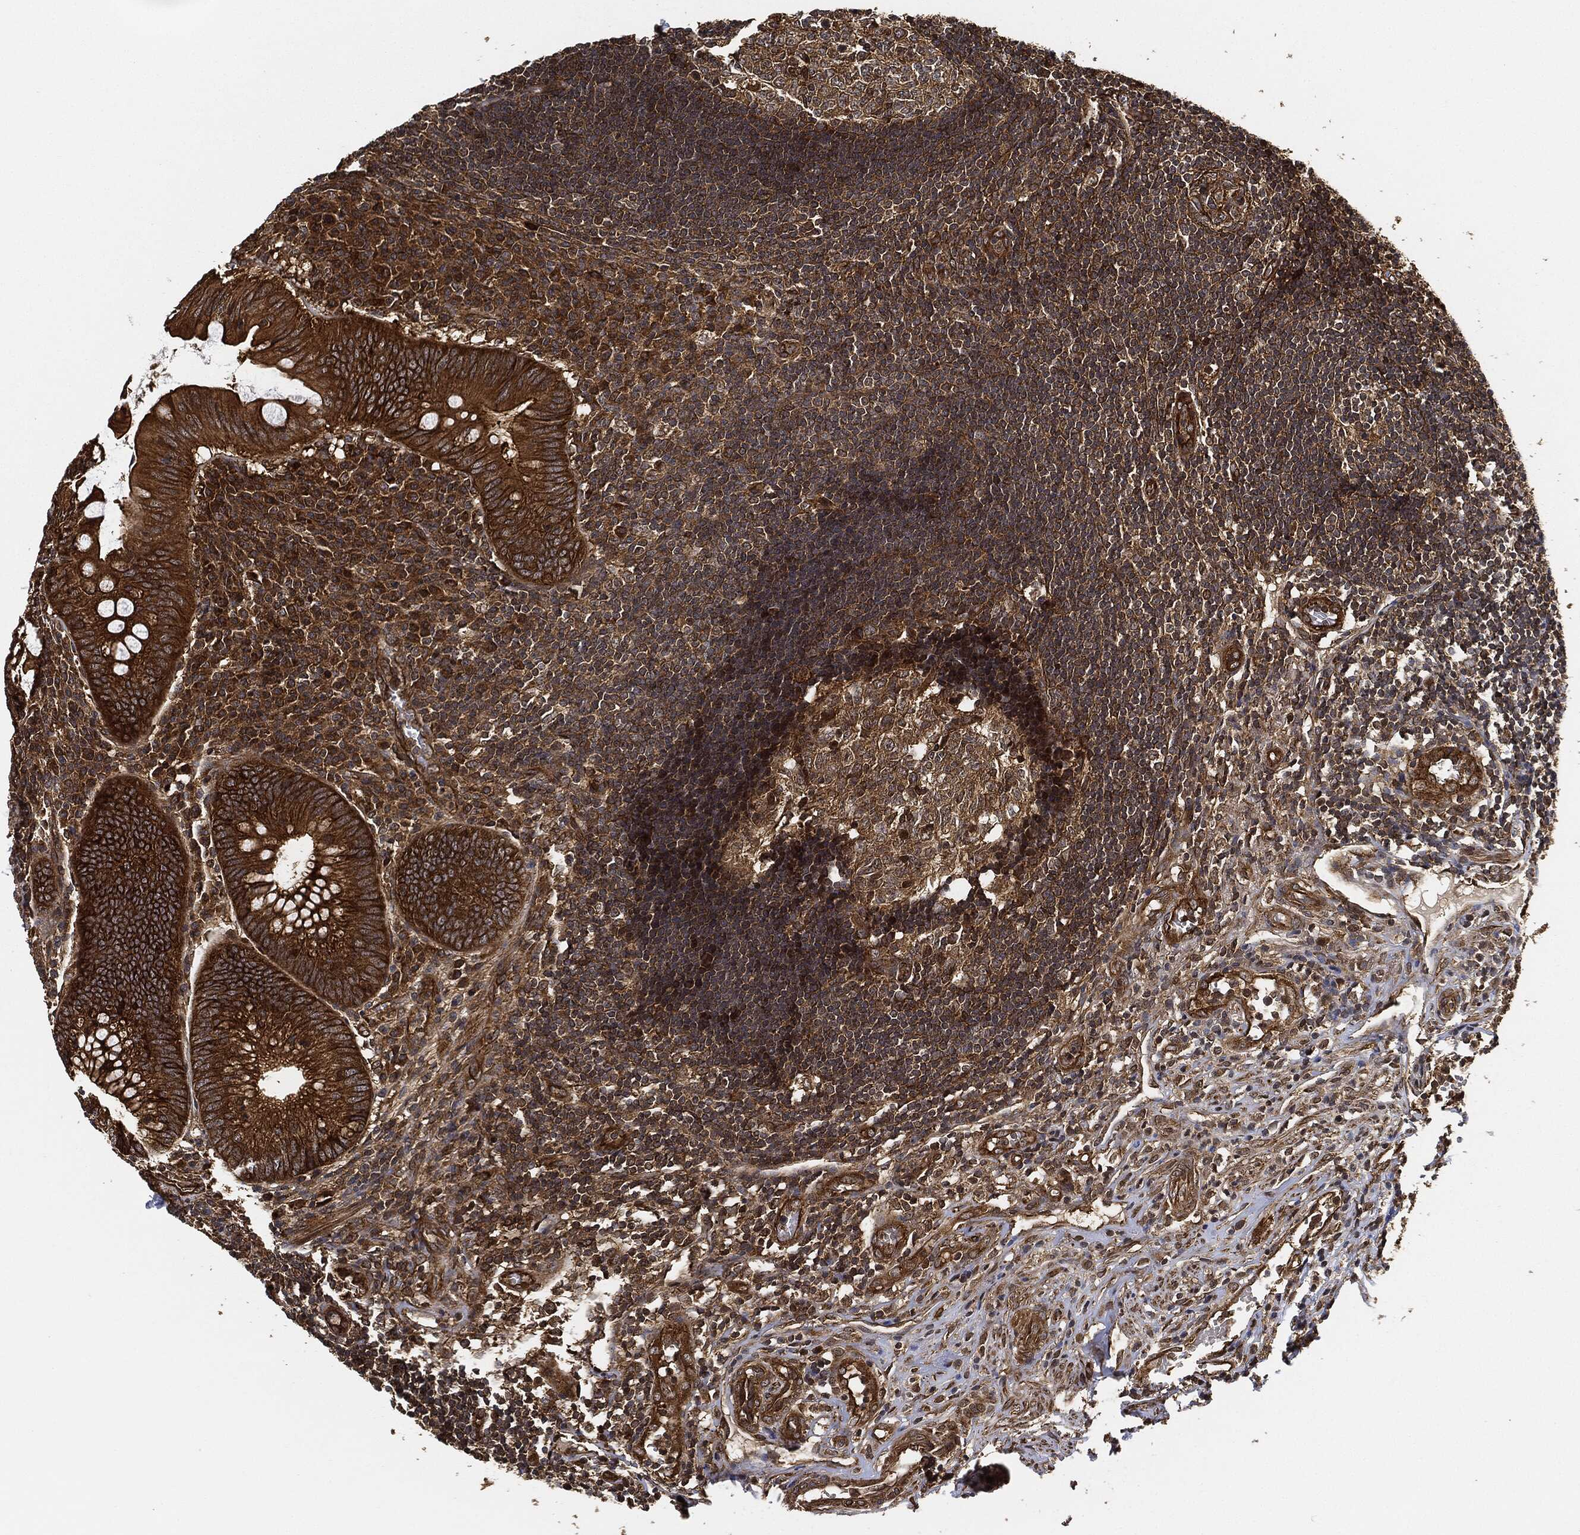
{"staining": {"intensity": "strong", "quantity": ">75%", "location": "cytoplasmic/membranous"}, "tissue": "appendix", "cell_type": "Glandular cells", "image_type": "normal", "snomed": [{"axis": "morphology", "description": "Normal tissue, NOS"}, {"axis": "morphology", "description": "Inflammation, NOS"}, {"axis": "topography", "description": "Appendix"}], "caption": "This image displays normal appendix stained with immunohistochemistry to label a protein in brown. The cytoplasmic/membranous of glandular cells show strong positivity for the protein. Nuclei are counter-stained blue.", "gene": "CEP290", "patient": {"sex": "male", "age": 16}}